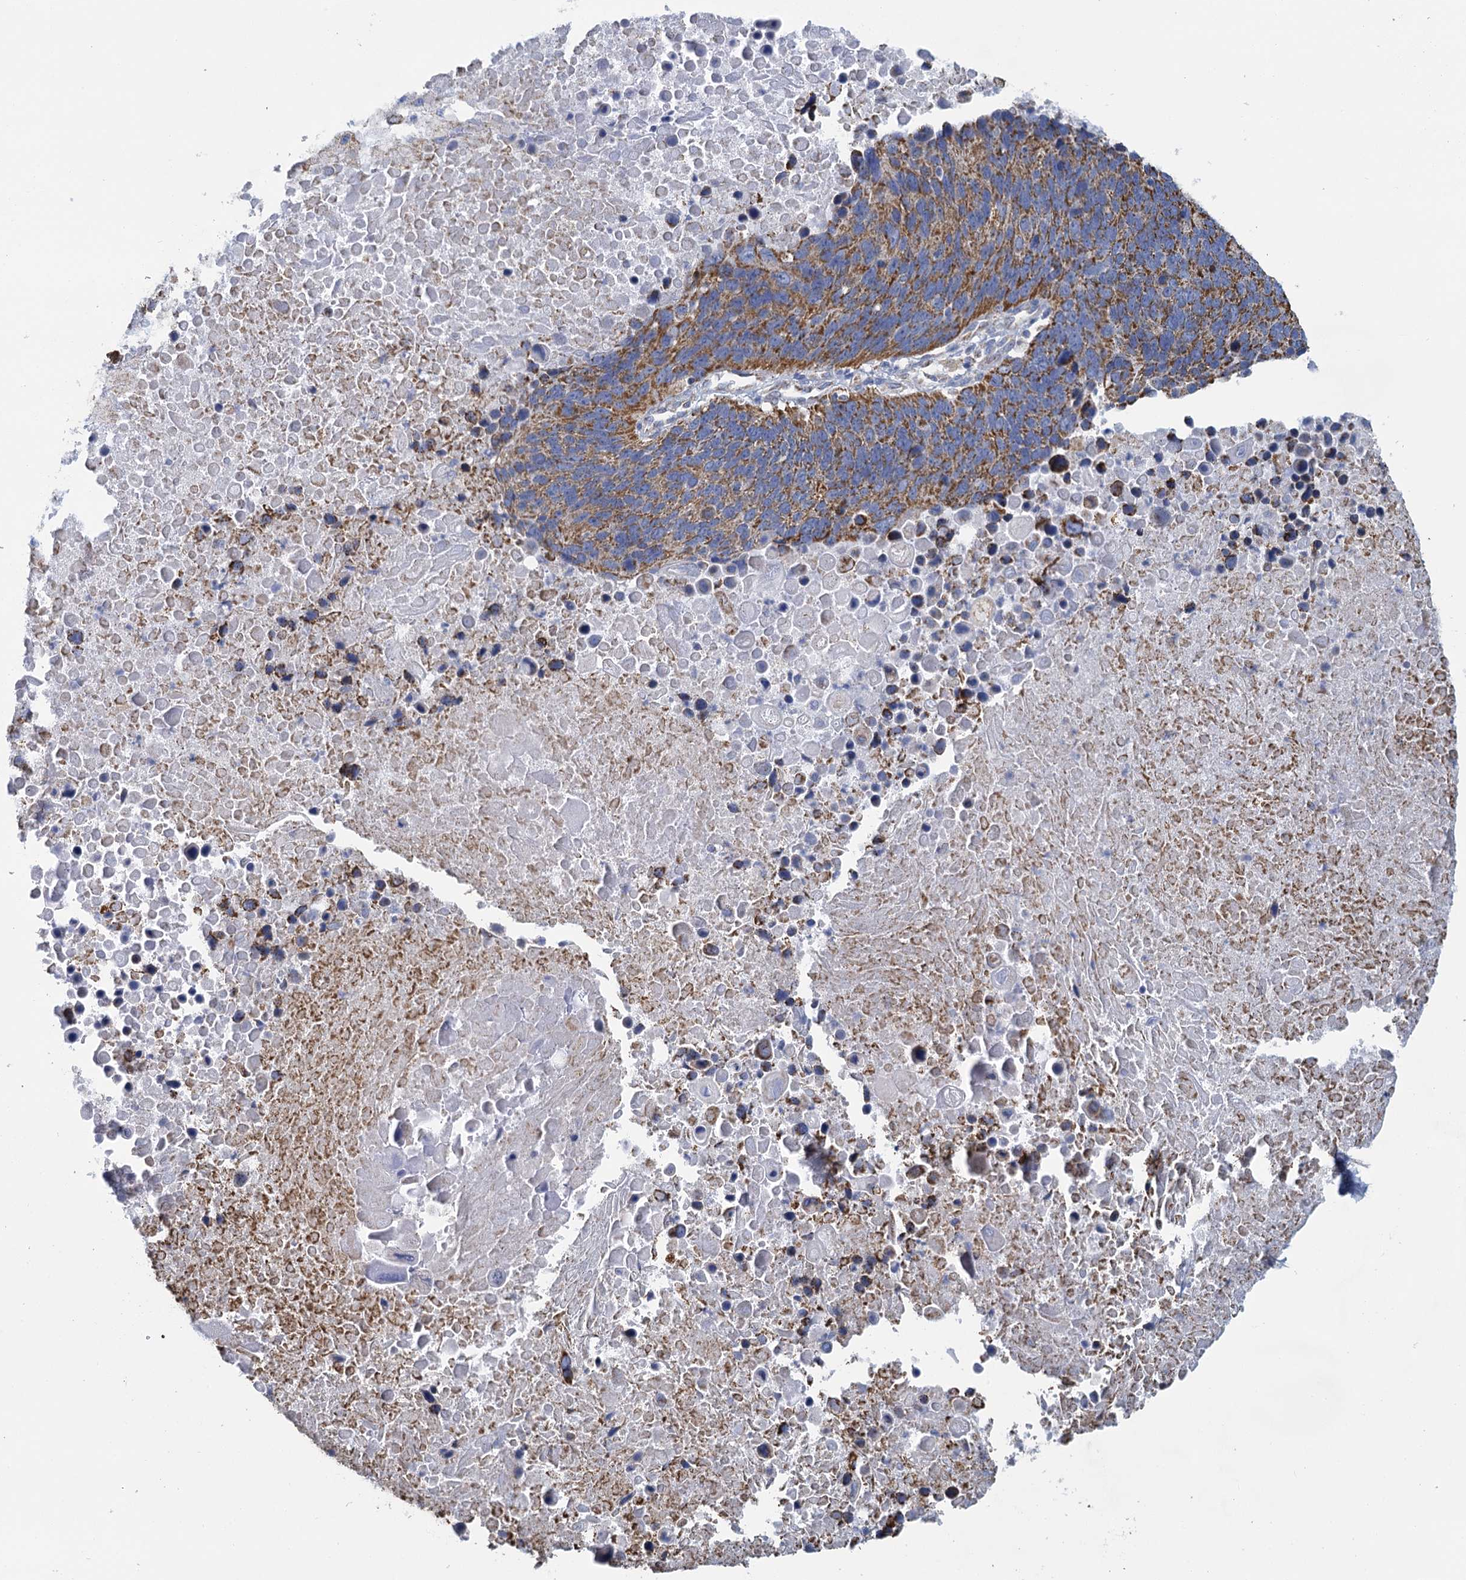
{"staining": {"intensity": "moderate", "quantity": ">75%", "location": "cytoplasmic/membranous"}, "tissue": "lung cancer", "cell_type": "Tumor cells", "image_type": "cancer", "snomed": [{"axis": "morphology", "description": "Normal tissue, NOS"}, {"axis": "morphology", "description": "Squamous cell carcinoma, NOS"}, {"axis": "topography", "description": "Lymph node"}, {"axis": "topography", "description": "Lung"}], "caption": "The immunohistochemical stain highlights moderate cytoplasmic/membranous staining in tumor cells of squamous cell carcinoma (lung) tissue.", "gene": "CCP110", "patient": {"sex": "male", "age": 66}}